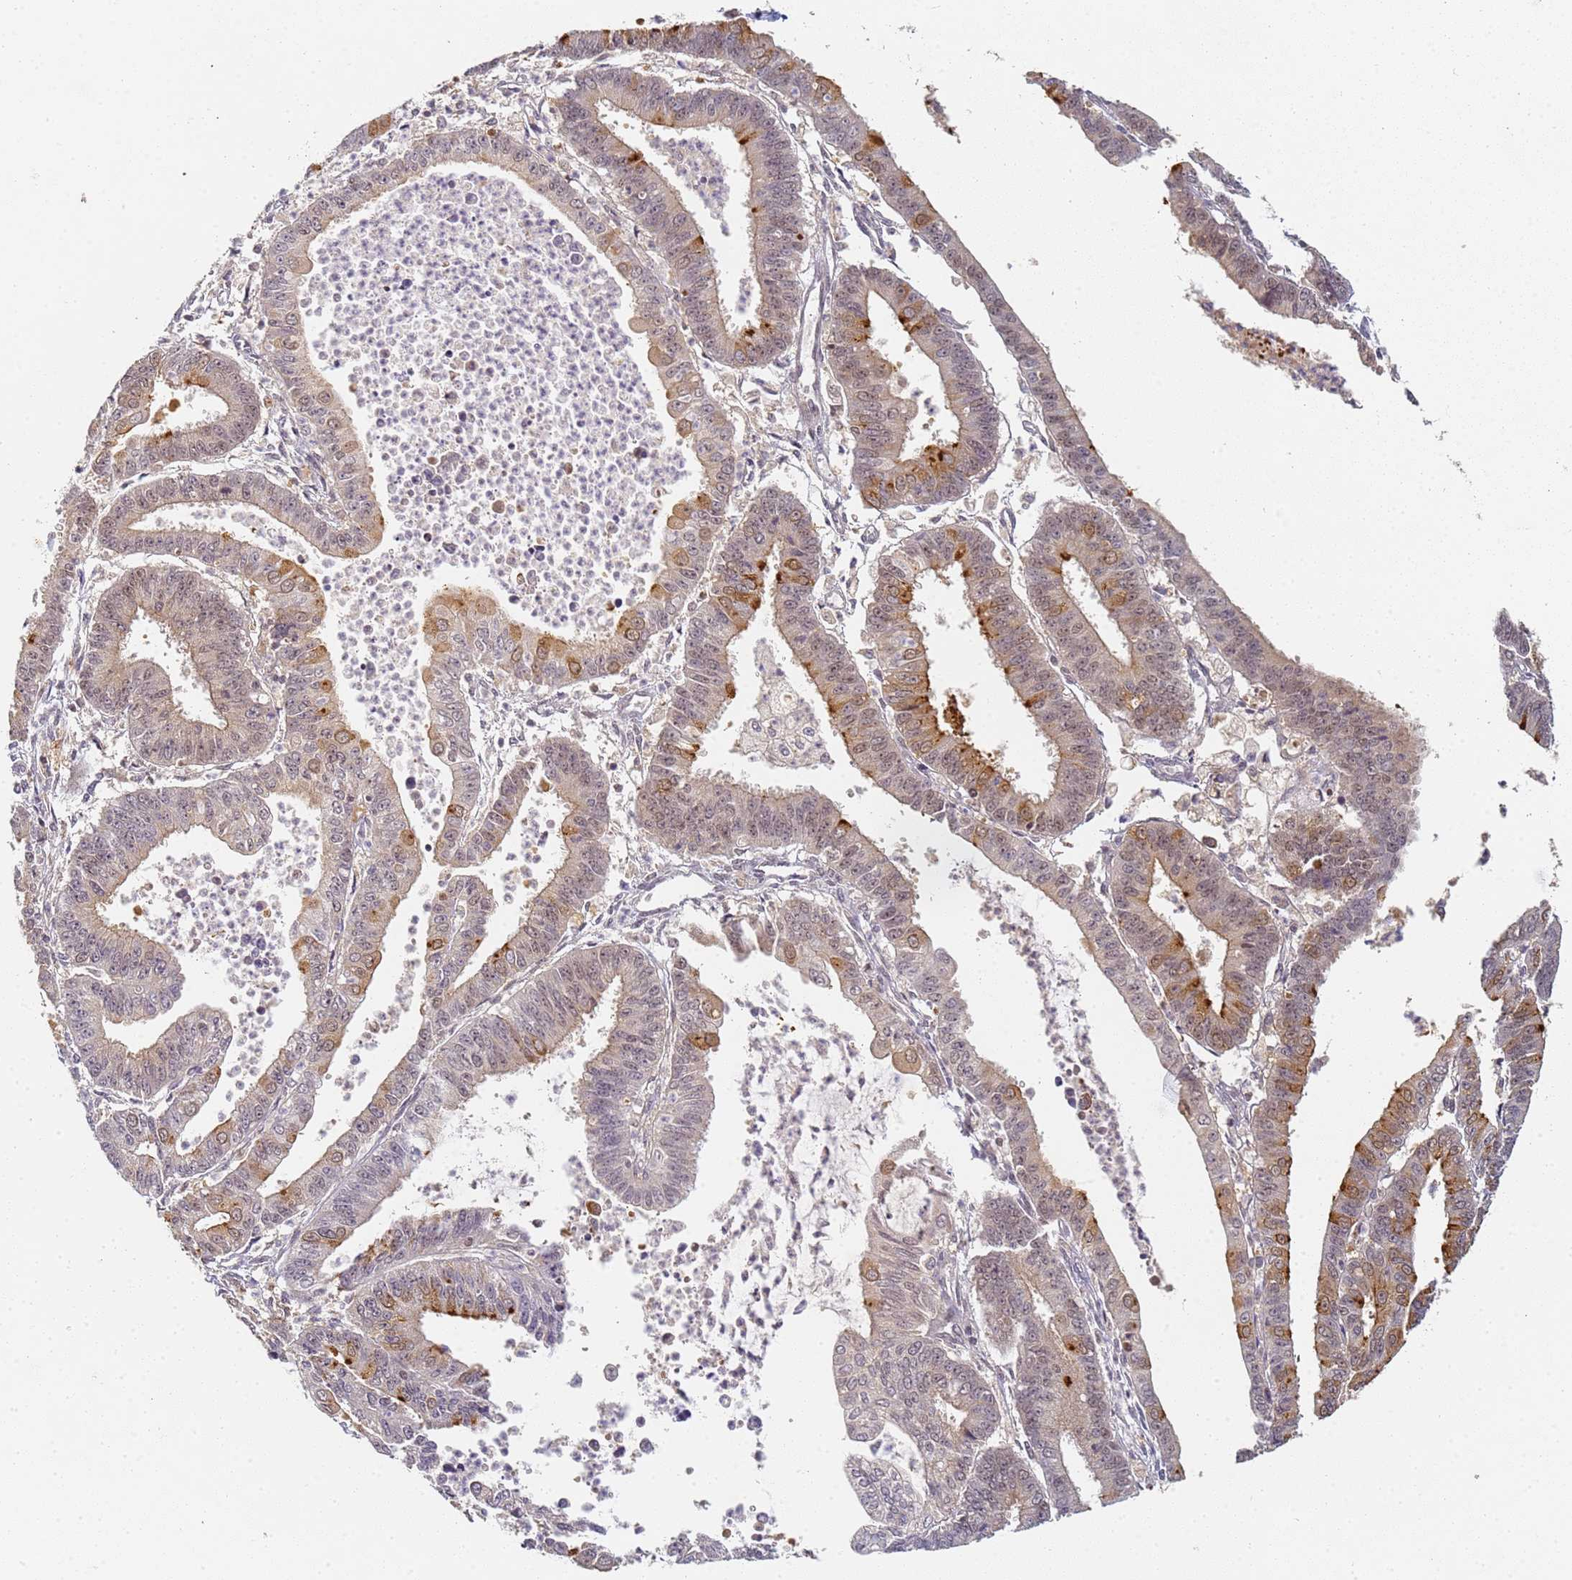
{"staining": {"intensity": "moderate", "quantity": "<25%", "location": "cytoplasmic/membranous,nuclear"}, "tissue": "endometrial cancer", "cell_type": "Tumor cells", "image_type": "cancer", "snomed": [{"axis": "morphology", "description": "Adenocarcinoma, NOS"}, {"axis": "topography", "description": "Endometrium"}], "caption": "Immunohistochemical staining of human endometrial cancer (adenocarcinoma) shows low levels of moderate cytoplasmic/membranous and nuclear expression in about <25% of tumor cells.", "gene": "HMCES", "patient": {"sex": "female", "age": 73}}